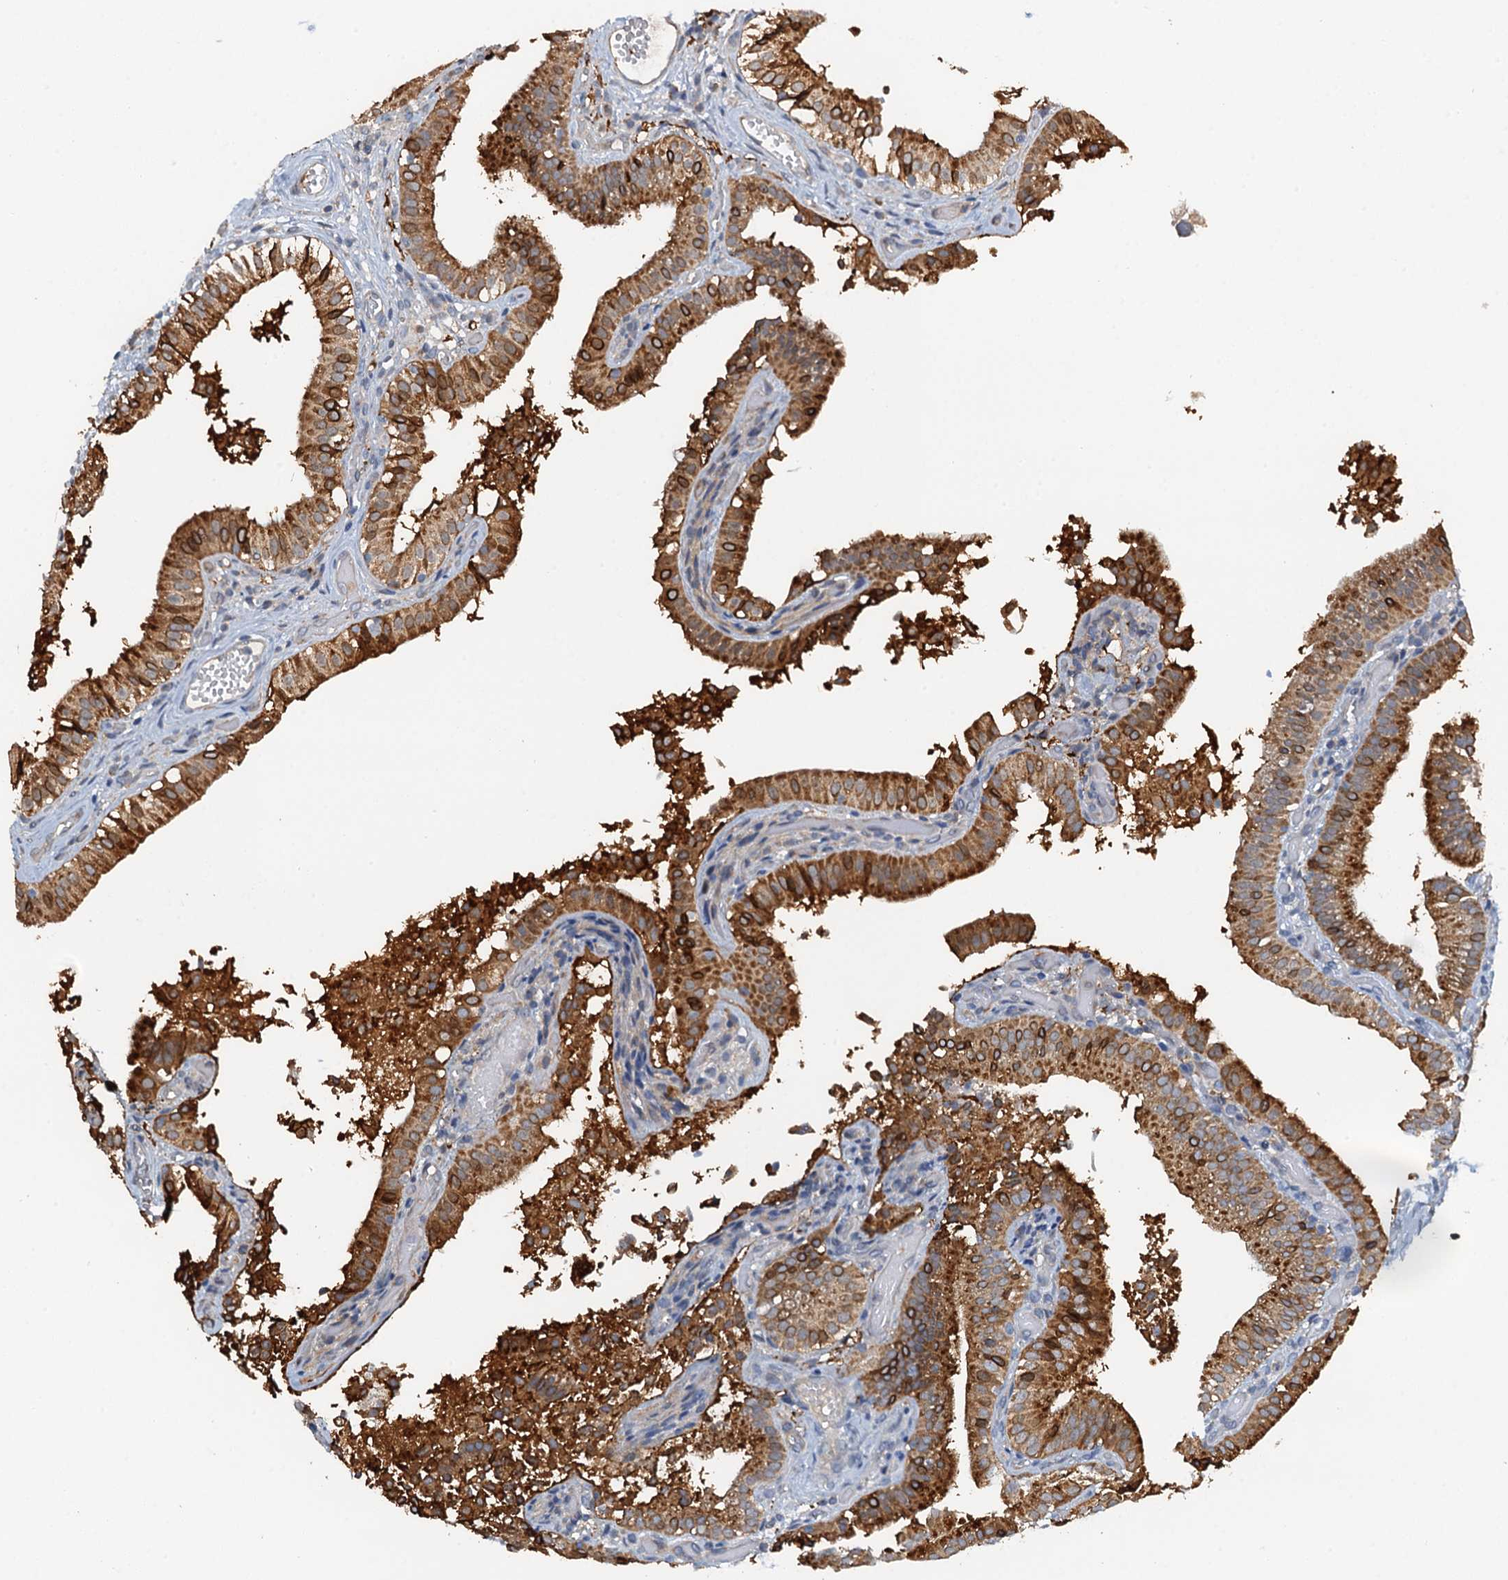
{"staining": {"intensity": "strong", "quantity": ">75%", "location": "cytoplasmic/membranous"}, "tissue": "gallbladder", "cell_type": "Glandular cells", "image_type": "normal", "snomed": [{"axis": "morphology", "description": "Normal tissue, NOS"}, {"axis": "topography", "description": "Gallbladder"}], "caption": "This photomicrograph shows immunohistochemistry (IHC) staining of benign gallbladder, with high strong cytoplasmic/membranous positivity in approximately >75% of glandular cells.", "gene": "ZNF606", "patient": {"sex": "female", "age": 47}}